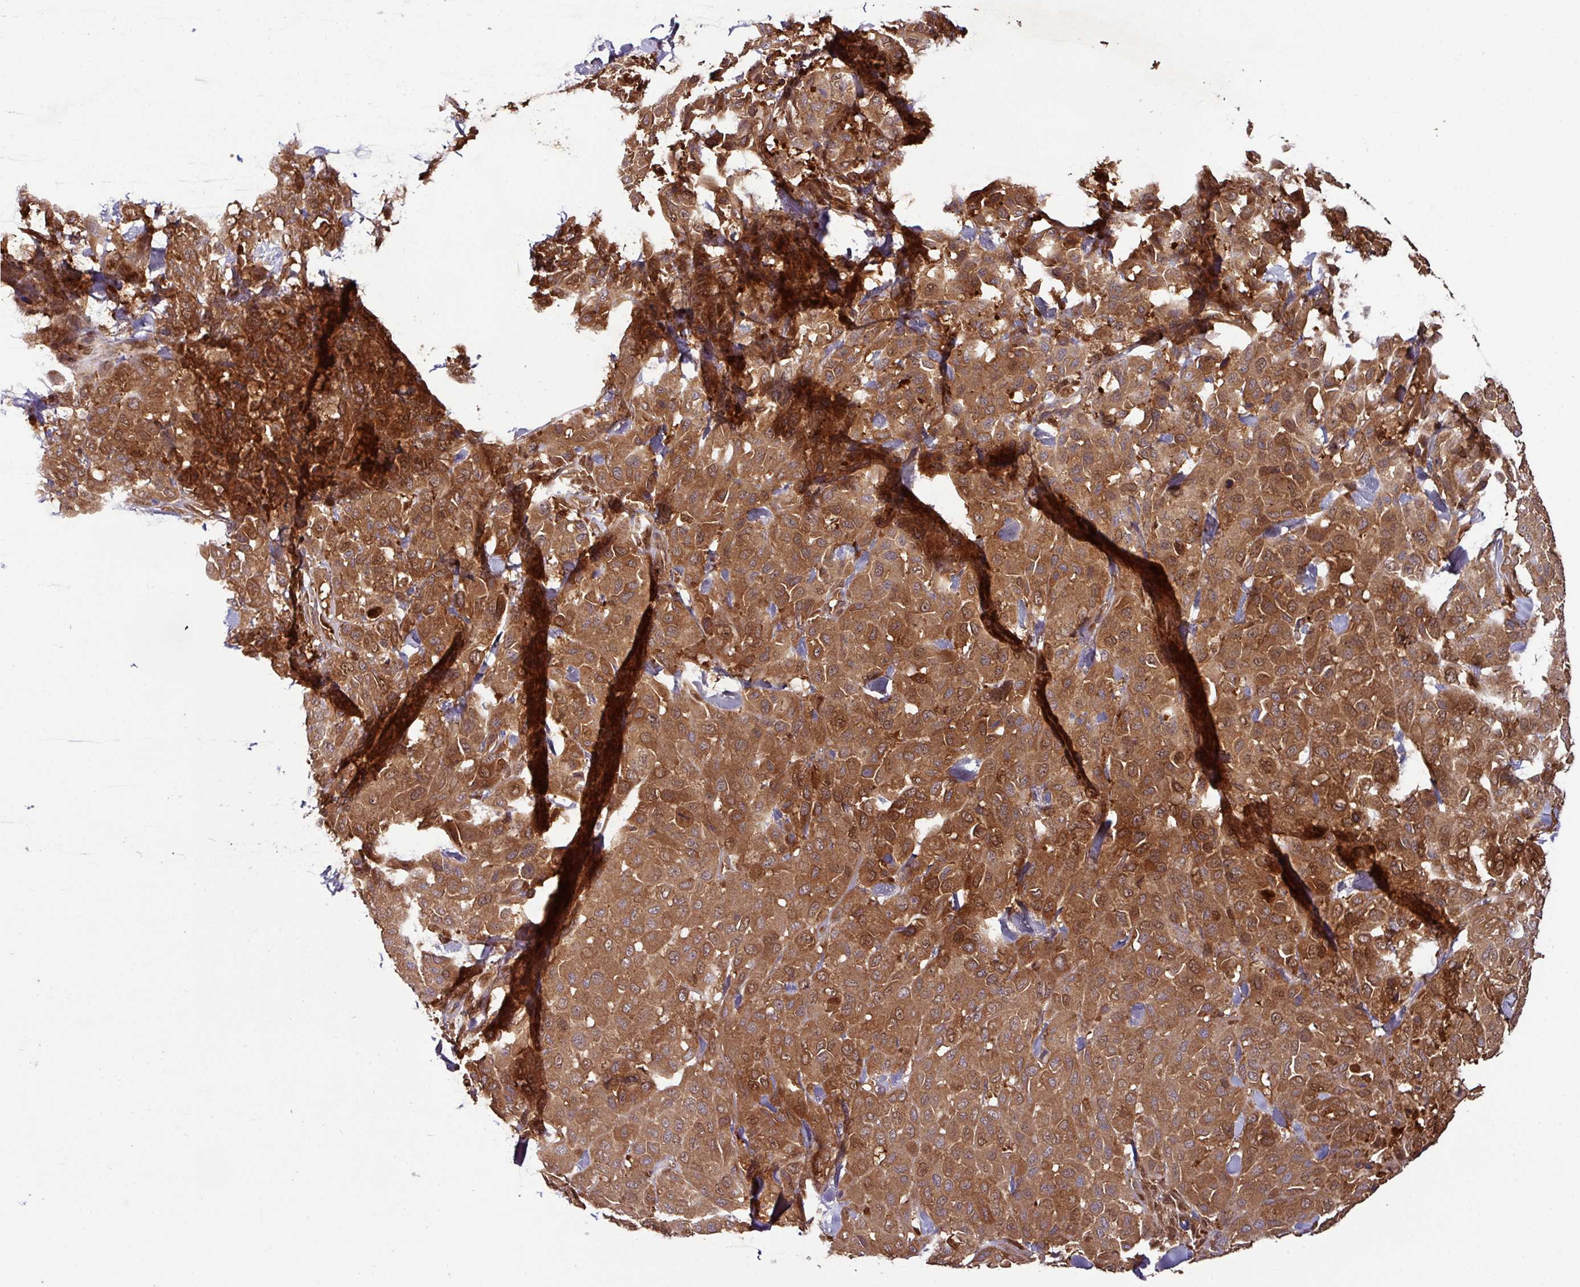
{"staining": {"intensity": "strong", "quantity": ">75%", "location": "cytoplasmic/membranous,nuclear"}, "tissue": "melanoma", "cell_type": "Tumor cells", "image_type": "cancer", "snomed": [{"axis": "morphology", "description": "Malignant melanoma, Metastatic site"}, {"axis": "topography", "description": "Skin"}], "caption": "The photomicrograph demonstrates staining of melanoma, revealing strong cytoplasmic/membranous and nuclear protein staining (brown color) within tumor cells. (IHC, brightfield microscopy, high magnification).", "gene": "GNPDA1", "patient": {"sex": "female", "age": 81}}